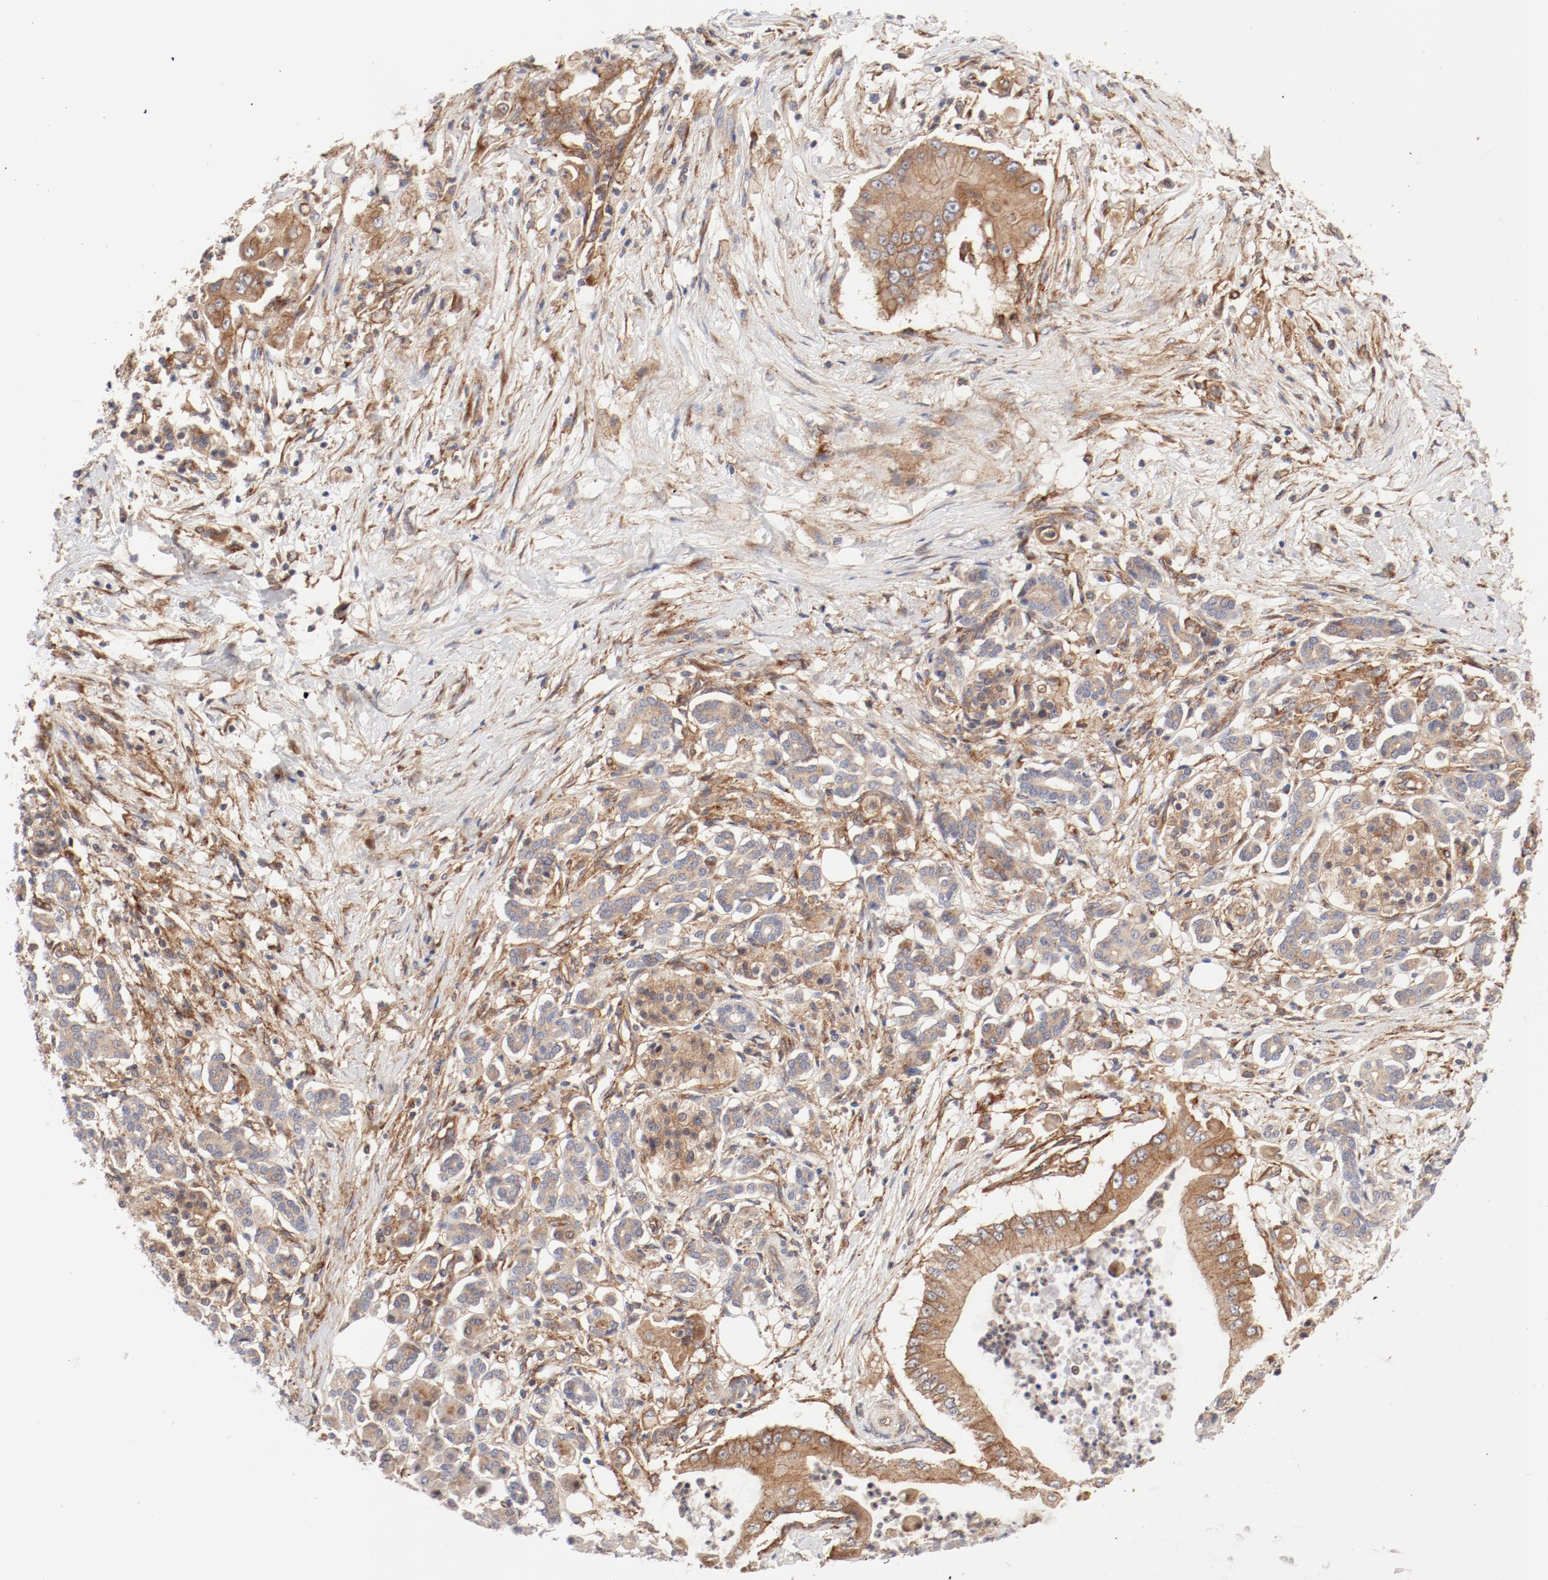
{"staining": {"intensity": "moderate", "quantity": ">75%", "location": "cytoplasmic/membranous"}, "tissue": "pancreatic cancer", "cell_type": "Tumor cells", "image_type": "cancer", "snomed": [{"axis": "morphology", "description": "Adenocarcinoma, NOS"}, {"axis": "topography", "description": "Pancreas"}], "caption": "Immunohistochemistry of pancreatic adenocarcinoma exhibits medium levels of moderate cytoplasmic/membranous staining in approximately >75% of tumor cells.", "gene": "AP2A1", "patient": {"sex": "male", "age": 62}}